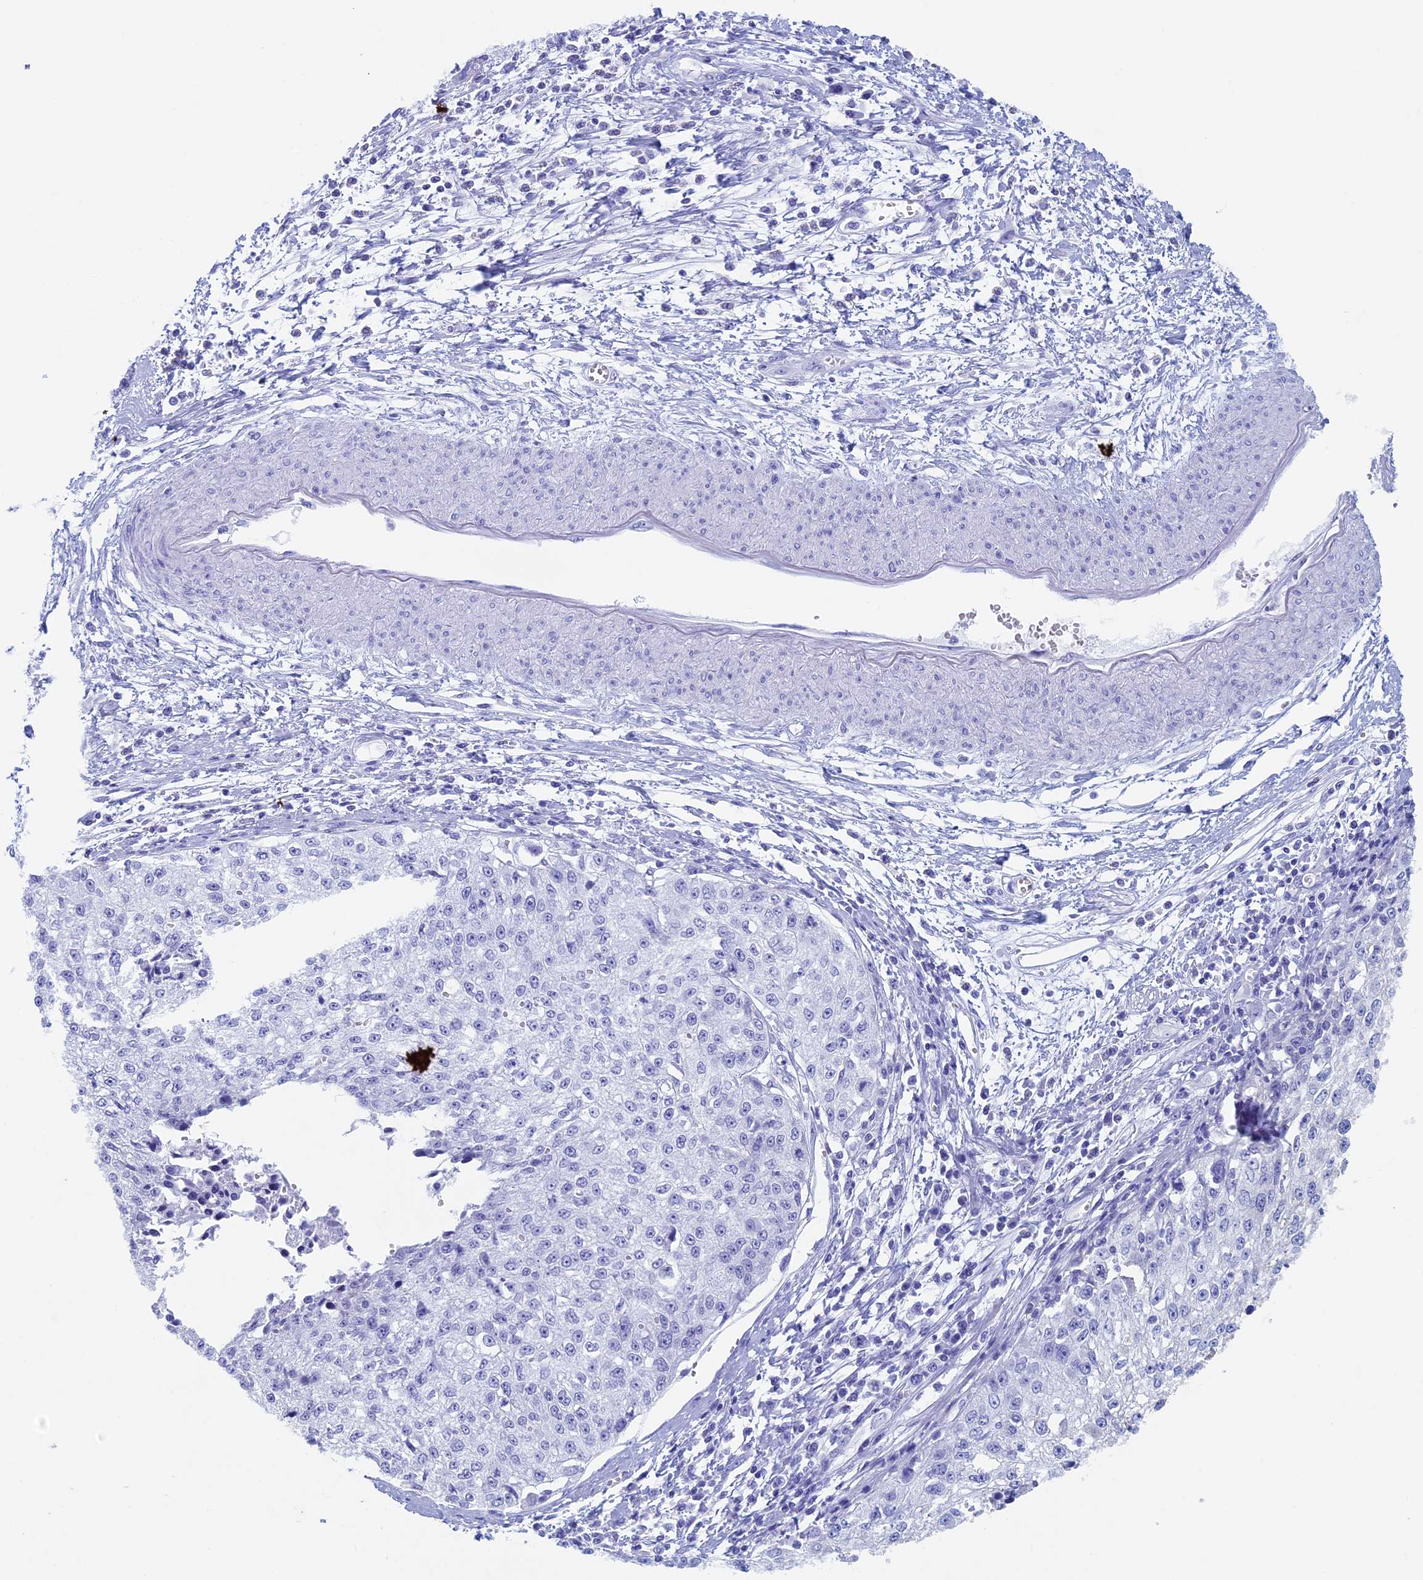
{"staining": {"intensity": "negative", "quantity": "none", "location": "none"}, "tissue": "cervical cancer", "cell_type": "Tumor cells", "image_type": "cancer", "snomed": [{"axis": "morphology", "description": "Squamous cell carcinoma, NOS"}, {"axis": "topography", "description": "Cervix"}], "caption": "This is a histopathology image of IHC staining of cervical squamous cell carcinoma, which shows no expression in tumor cells.", "gene": "RCCD1", "patient": {"sex": "female", "age": 57}}